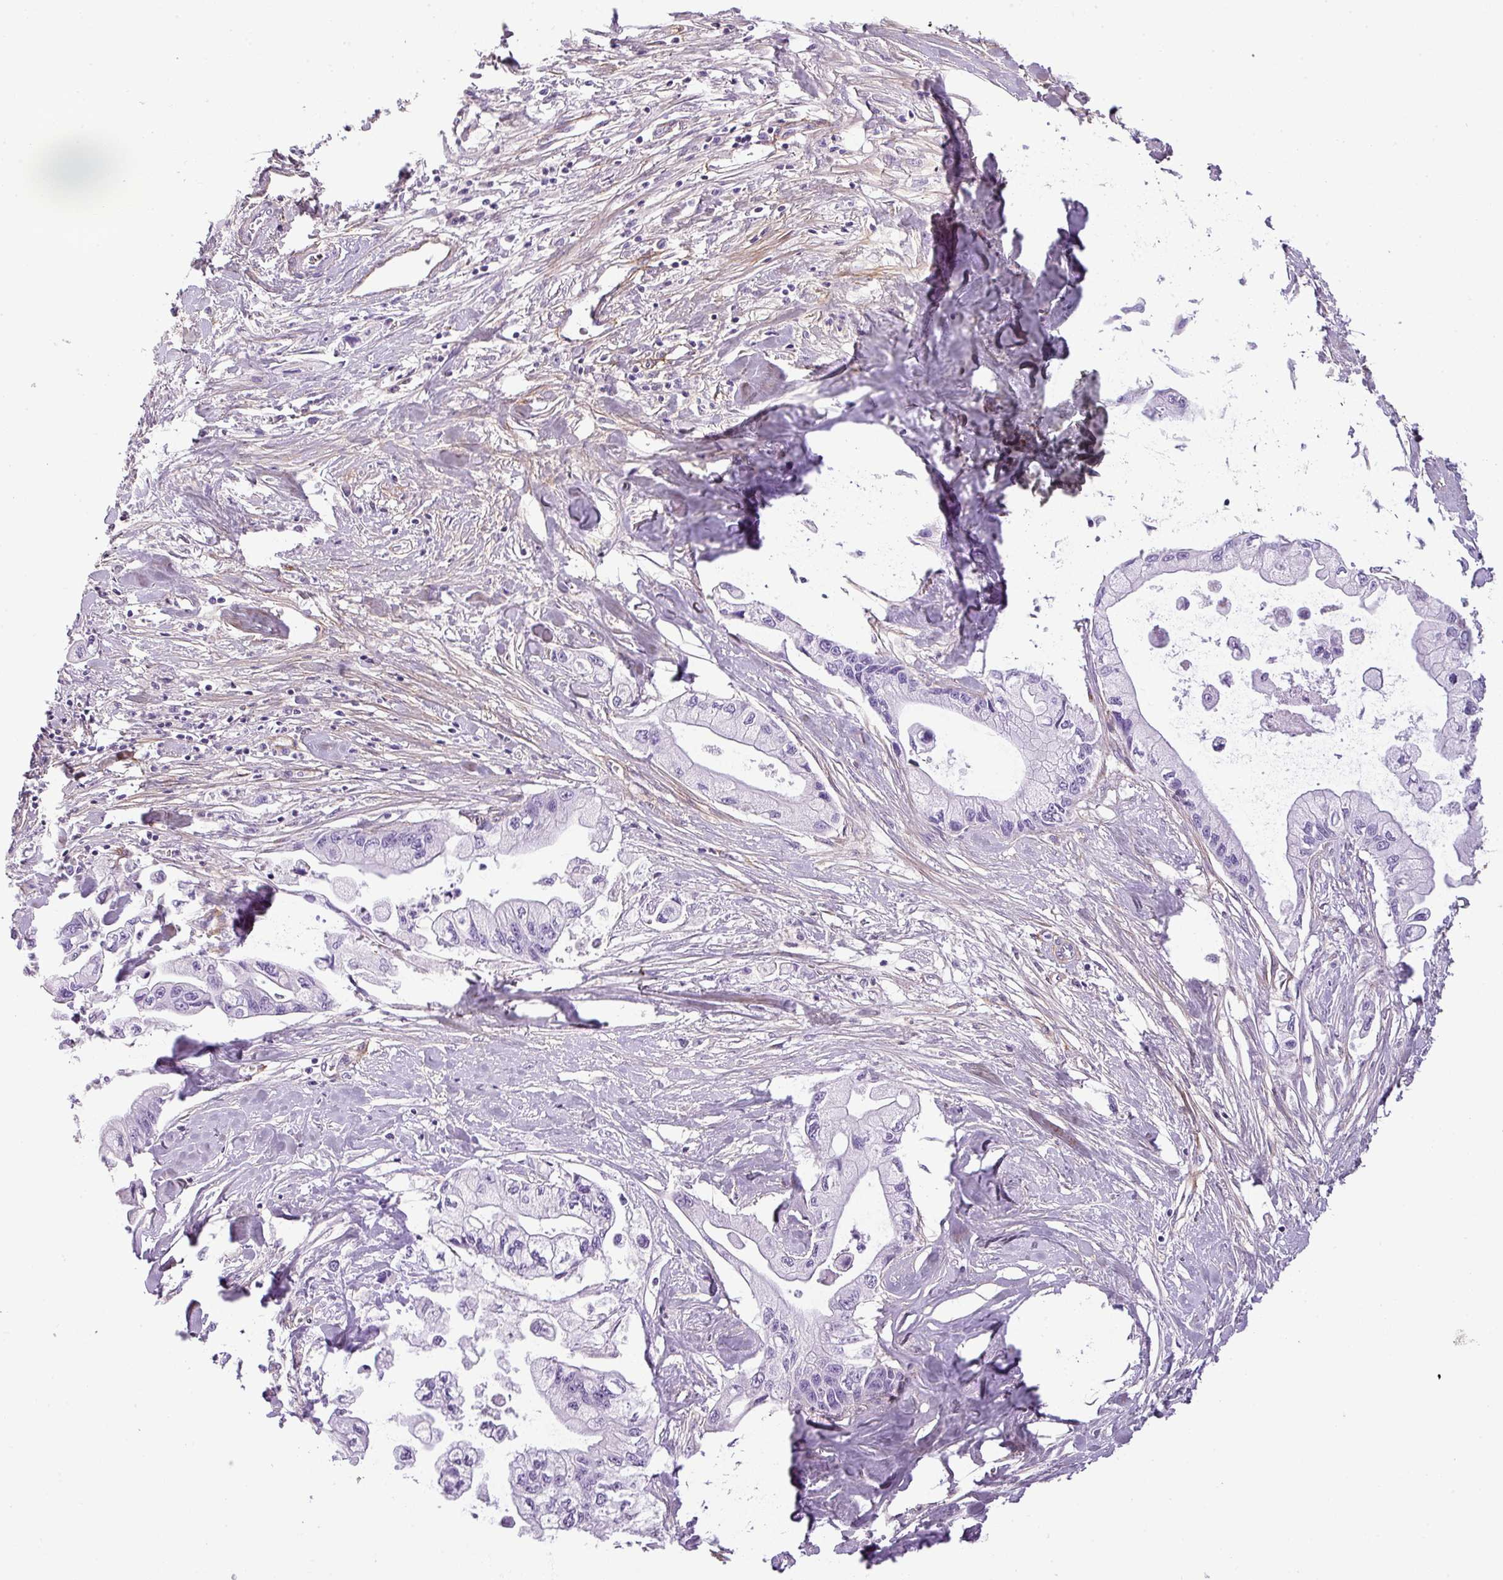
{"staining": {"intensity": "negative", "quantity": "none", "location": "none"}, "tissue": "pancreatic cancer", "cell_type": "Tumor cells", "image_type": "cancer", "snomed": [{"axis": "morphology", "description": "Adenocarcinoma, NOS"}, {"axis": "topography", "description": "Pancreas"}], "caption": "DAB (3,3'-diaminobenzidine) immunohistochemical staining of pancreatic cancer (adenocarcinoma) shows no significant staining in tumor cells.", "gene": "PARD6G", "patient": {"sex": "male", "age": 61}}